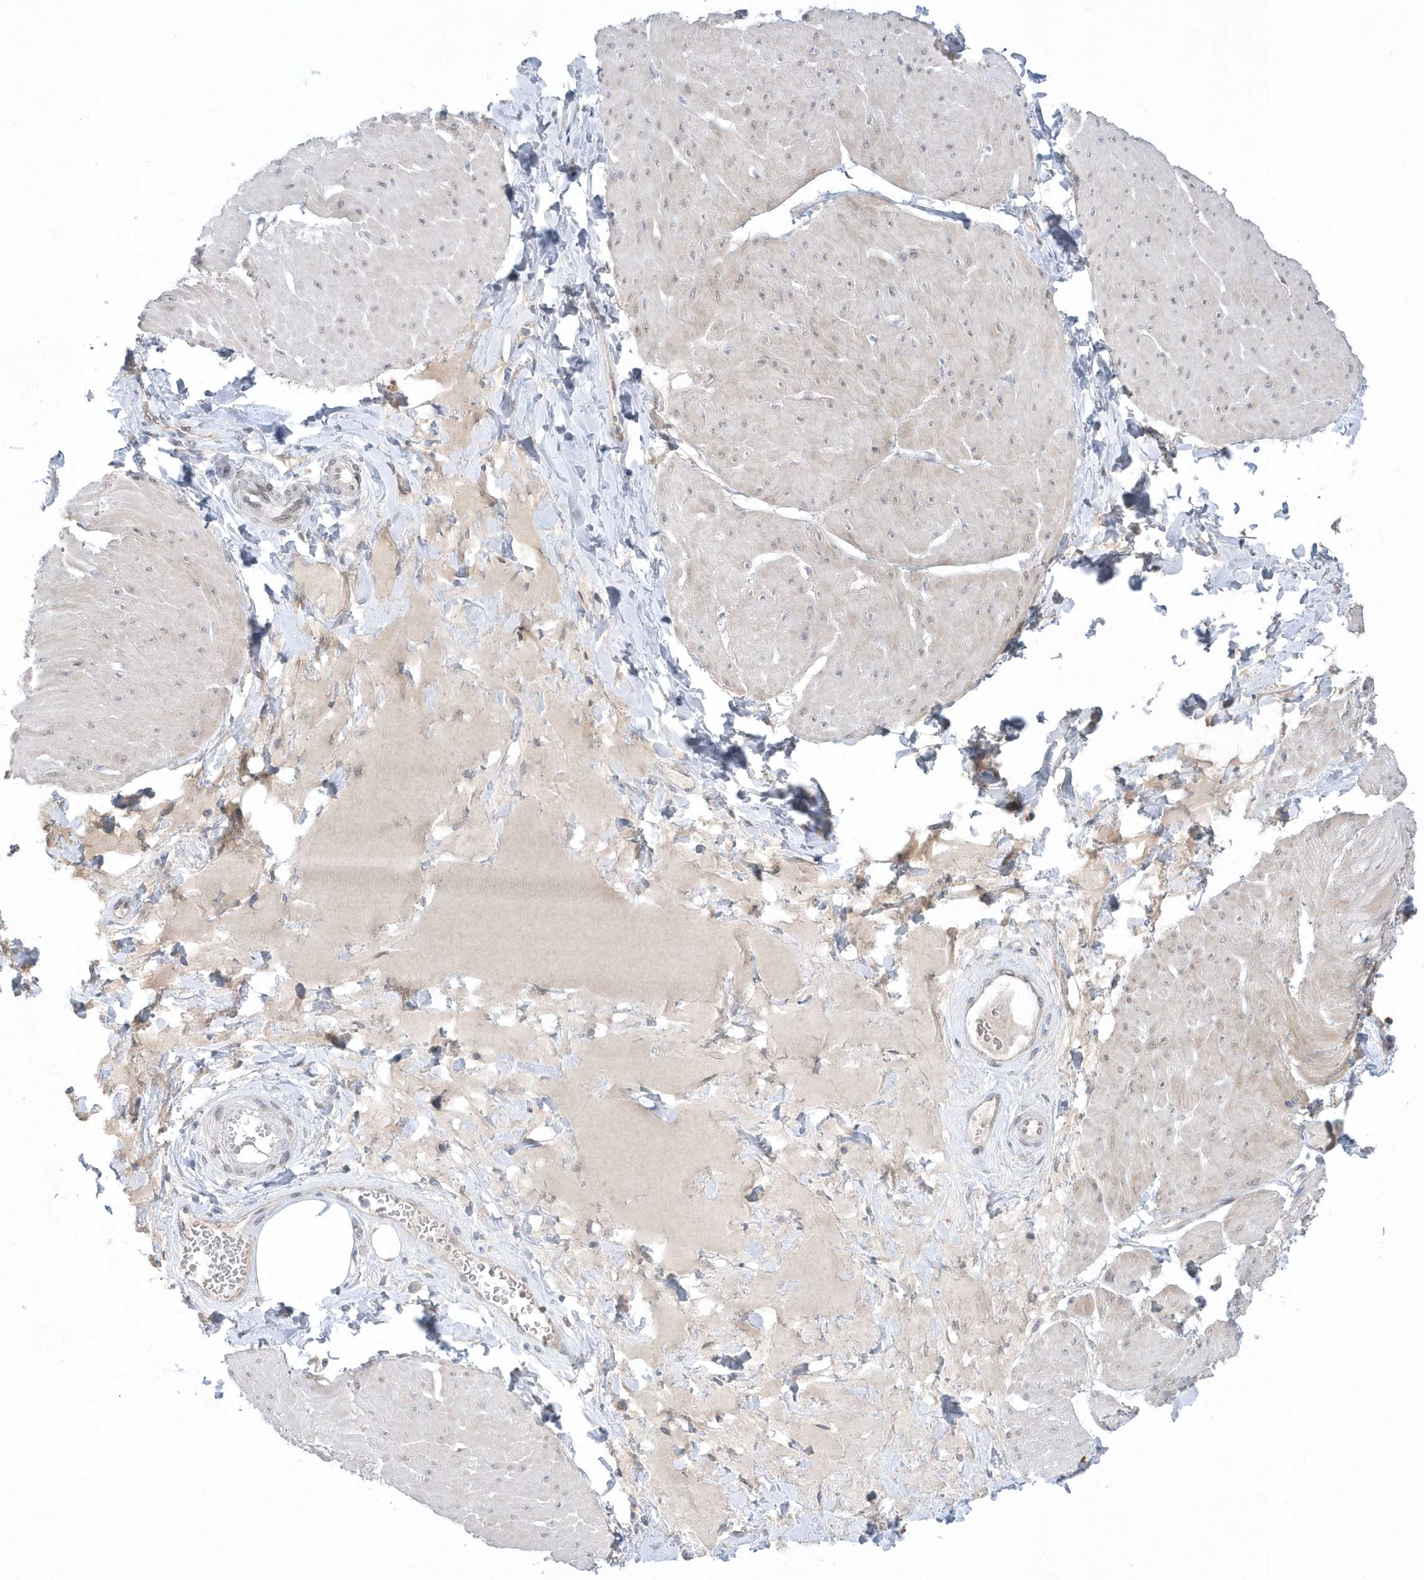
{"staining": {"intensity": "negative", "quantity": "none", "location": "none"}, "tissue": "smooth muscle", "cell_type": "Smooth muscle cells", "image_type": "normal", "snomed": [{"axis": "morphology", "description": "Urothelial carcinoma, High grade"}, {"axis": "topography", "description": "Urinary bladder"}], "caption": "Smooth muscle cells show no significant protein positivity in normal smooth muscle. (Brightfield microscopy of DAB (3,3'-diaminobenzidine) immunohistochemistry (IHC) at high magnification).", "gene": "ZC3H12D", "patient": {"sex": "male", "age": 46}}